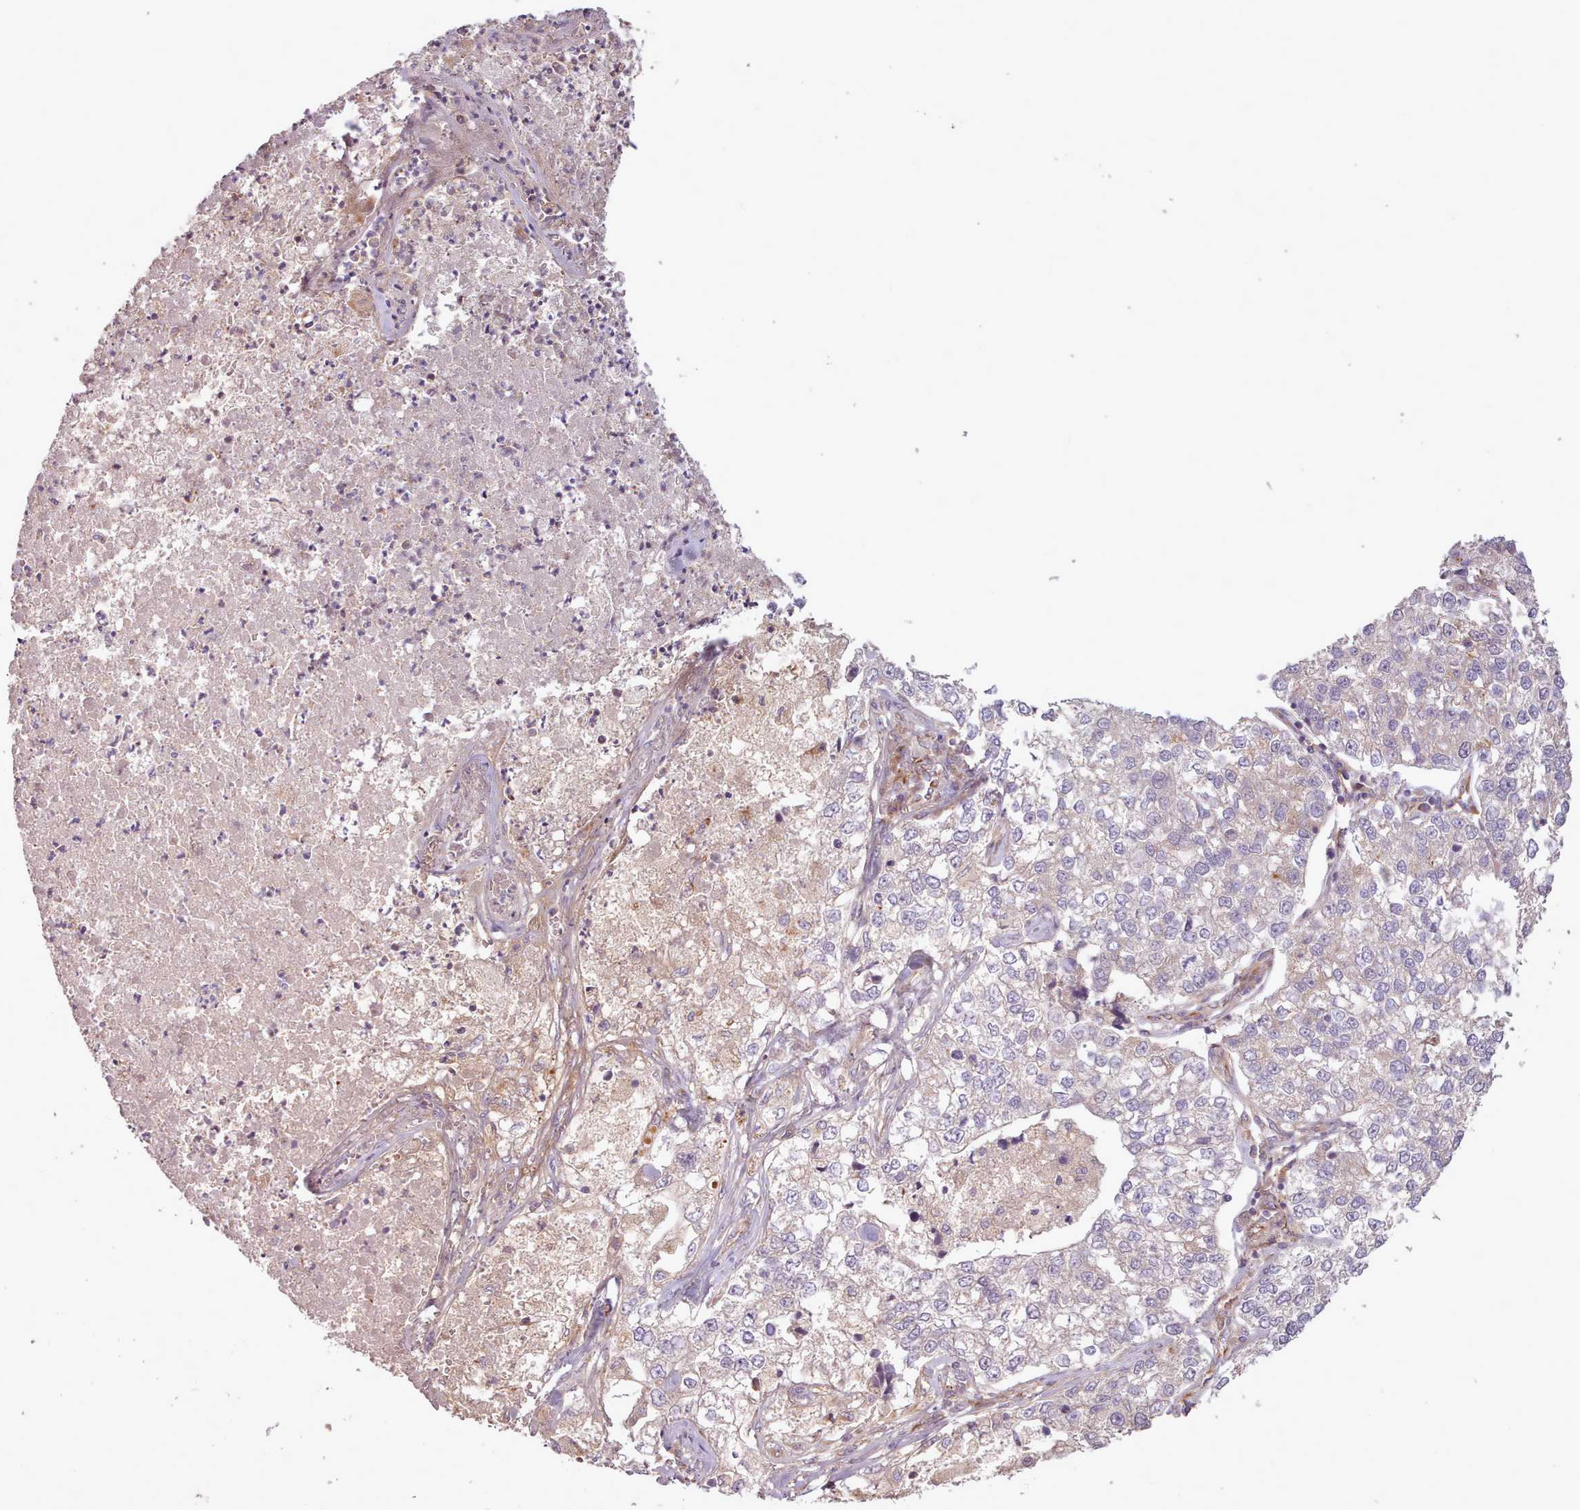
{"staining": {"intensity": "negative", "quantity": "none", "location": "none"}, "tissue": "lung cancer", "cell_type": "Tumor cells", "image_type": "cancer", "snomed": [{"axis": "morphology", "description": "Adenocarcinoma, NOS"}, {"axis": "topography", "description": "Lung"}], "caption": "The photomicrograph reveals no significant positivity in tumor cells of adenocarcinoma (lung).", "gene": "GBGT1", "patient": {"sex": "male", "age": 49}}